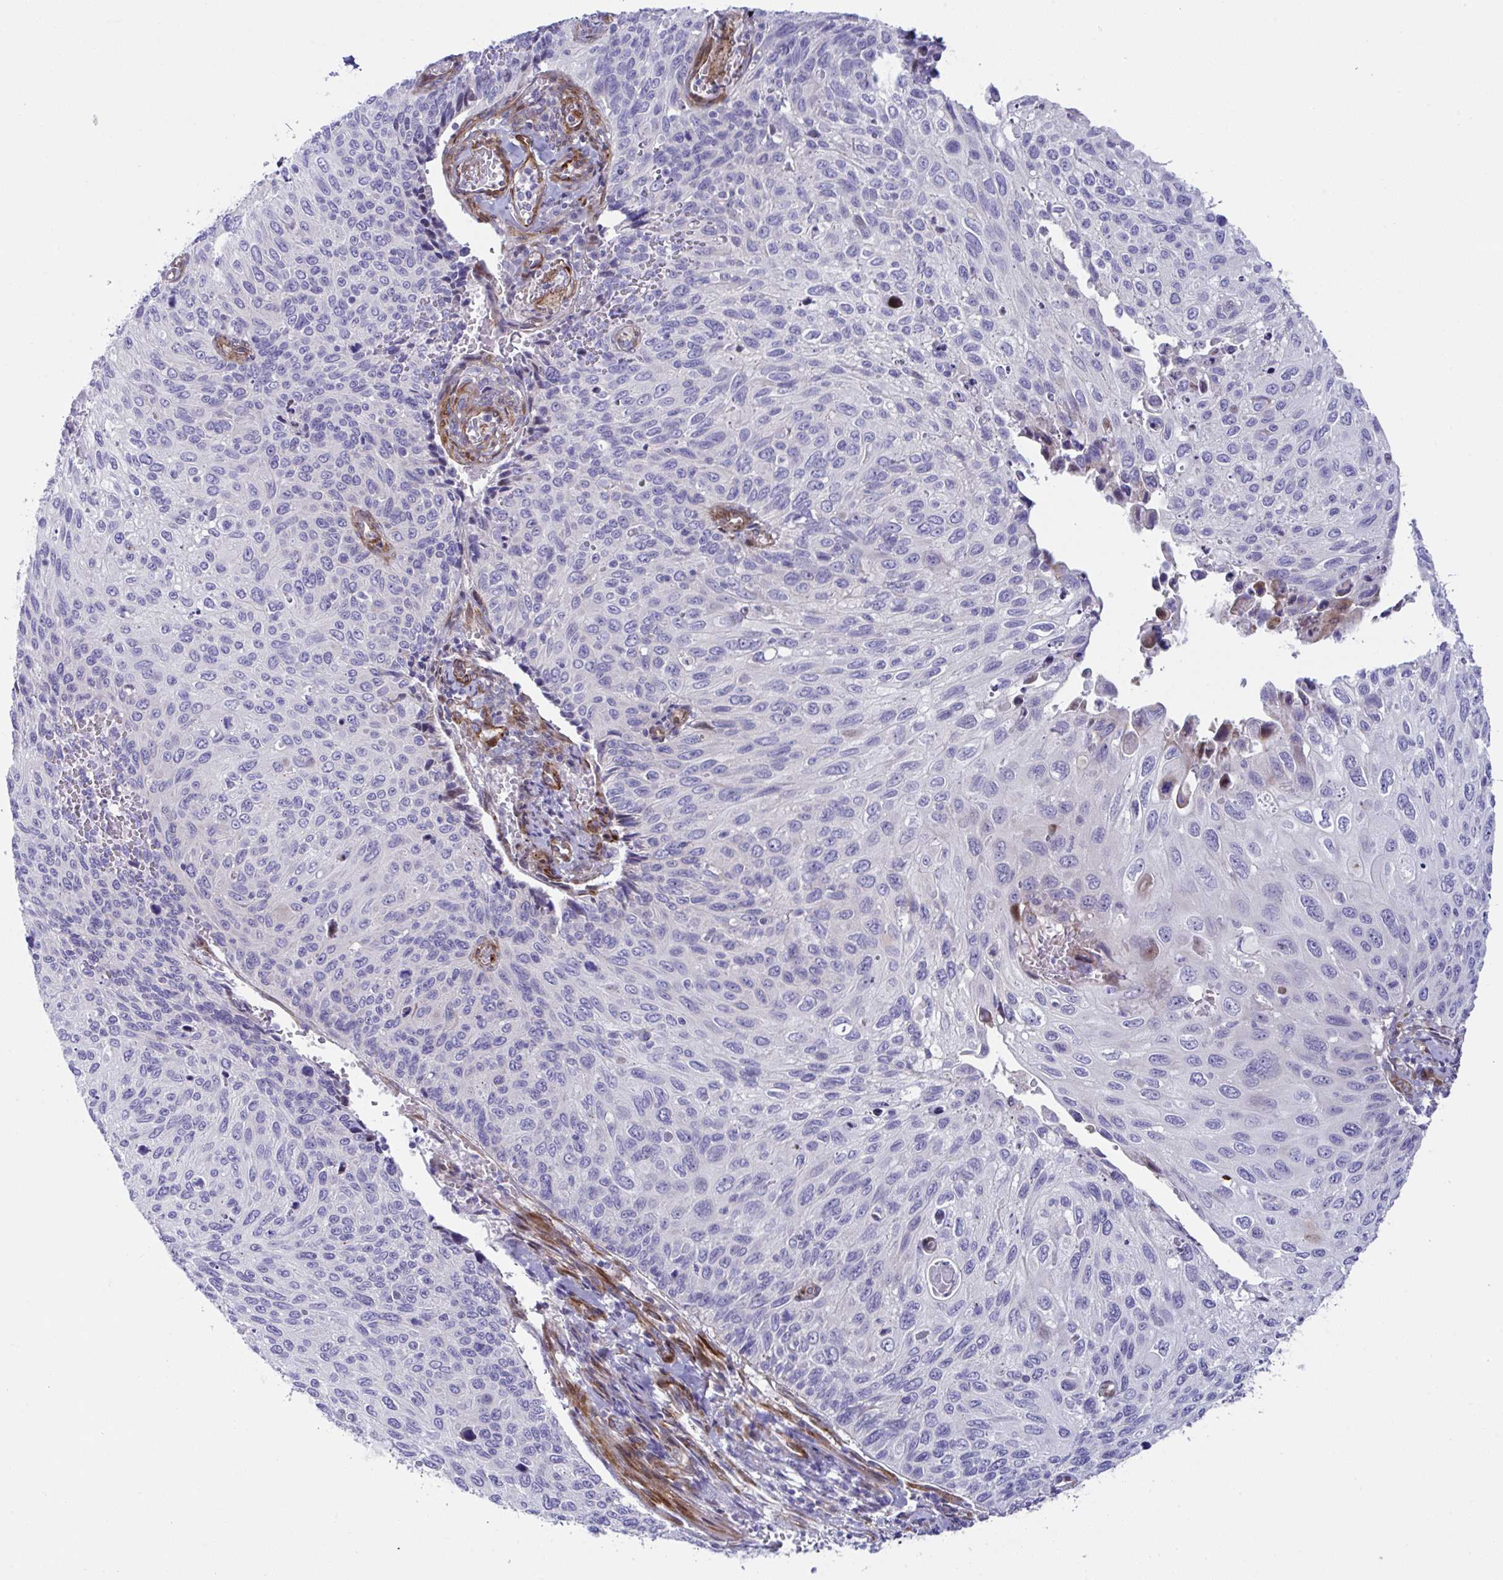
{"staining": {"intensity": "negative", "quantity": "none", "location": "none"}, "tissue": "cervical cancer", "cell_type": "Tumor cells", "image_type": "cancer", "snomed": [{"axis": "morphology", "description": "Squamous cell carcinoma, NOS"}, {"axis": "topography", "description": "Cervix"}], "caption": "A high-resolution micrograph shows immunohistochemistry (IHC) staining of cervical squamous cell carcinoma, which reveals no significant staining in tumor cells.", "gene": "ZNF713", "patient": {"sex": "female", "age": 70}}